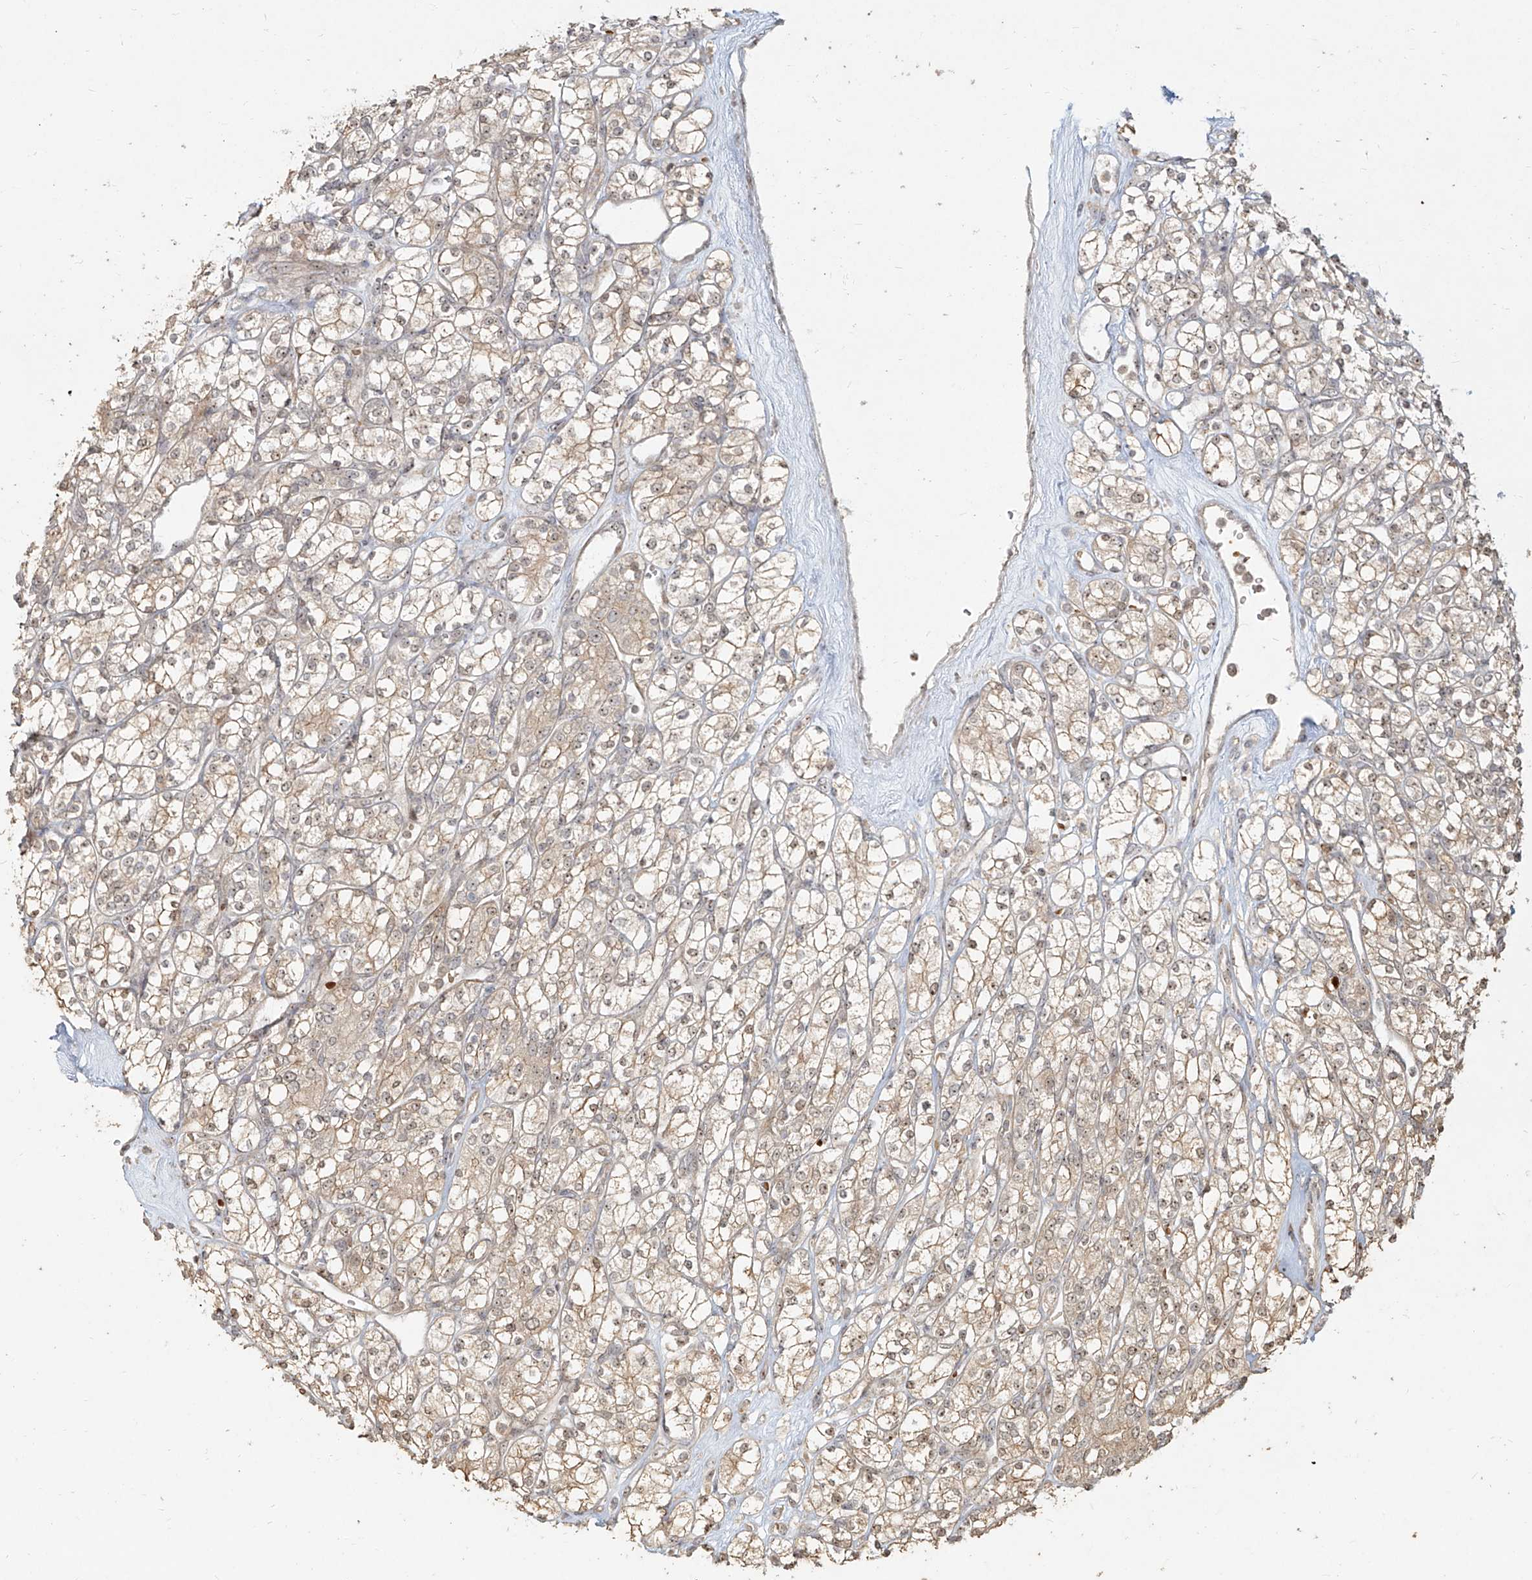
{"staining": {"intensity": "weak", "quantity": ">75%", "location": "cytoplasmic/membranous,nuclear"}, "tissue": "renal cancer", "cell_type": "Tumor cells", "image_type": "cancer", "snomed": [{"axis": "morphology", "description": "Adenocarcinoma, NOS"}, {"axis": "topography", "description": "Kidney"}], "caption": "High-power microscopy captured an IHC photomicrograph of renal cancer (adenocarcinoma), revealing weak cytoplasmic/membranous and nuclear staining in about >75% of tumor cells.", "gene": "BYSL", "patient": {"sex": "male", "age": 77}}